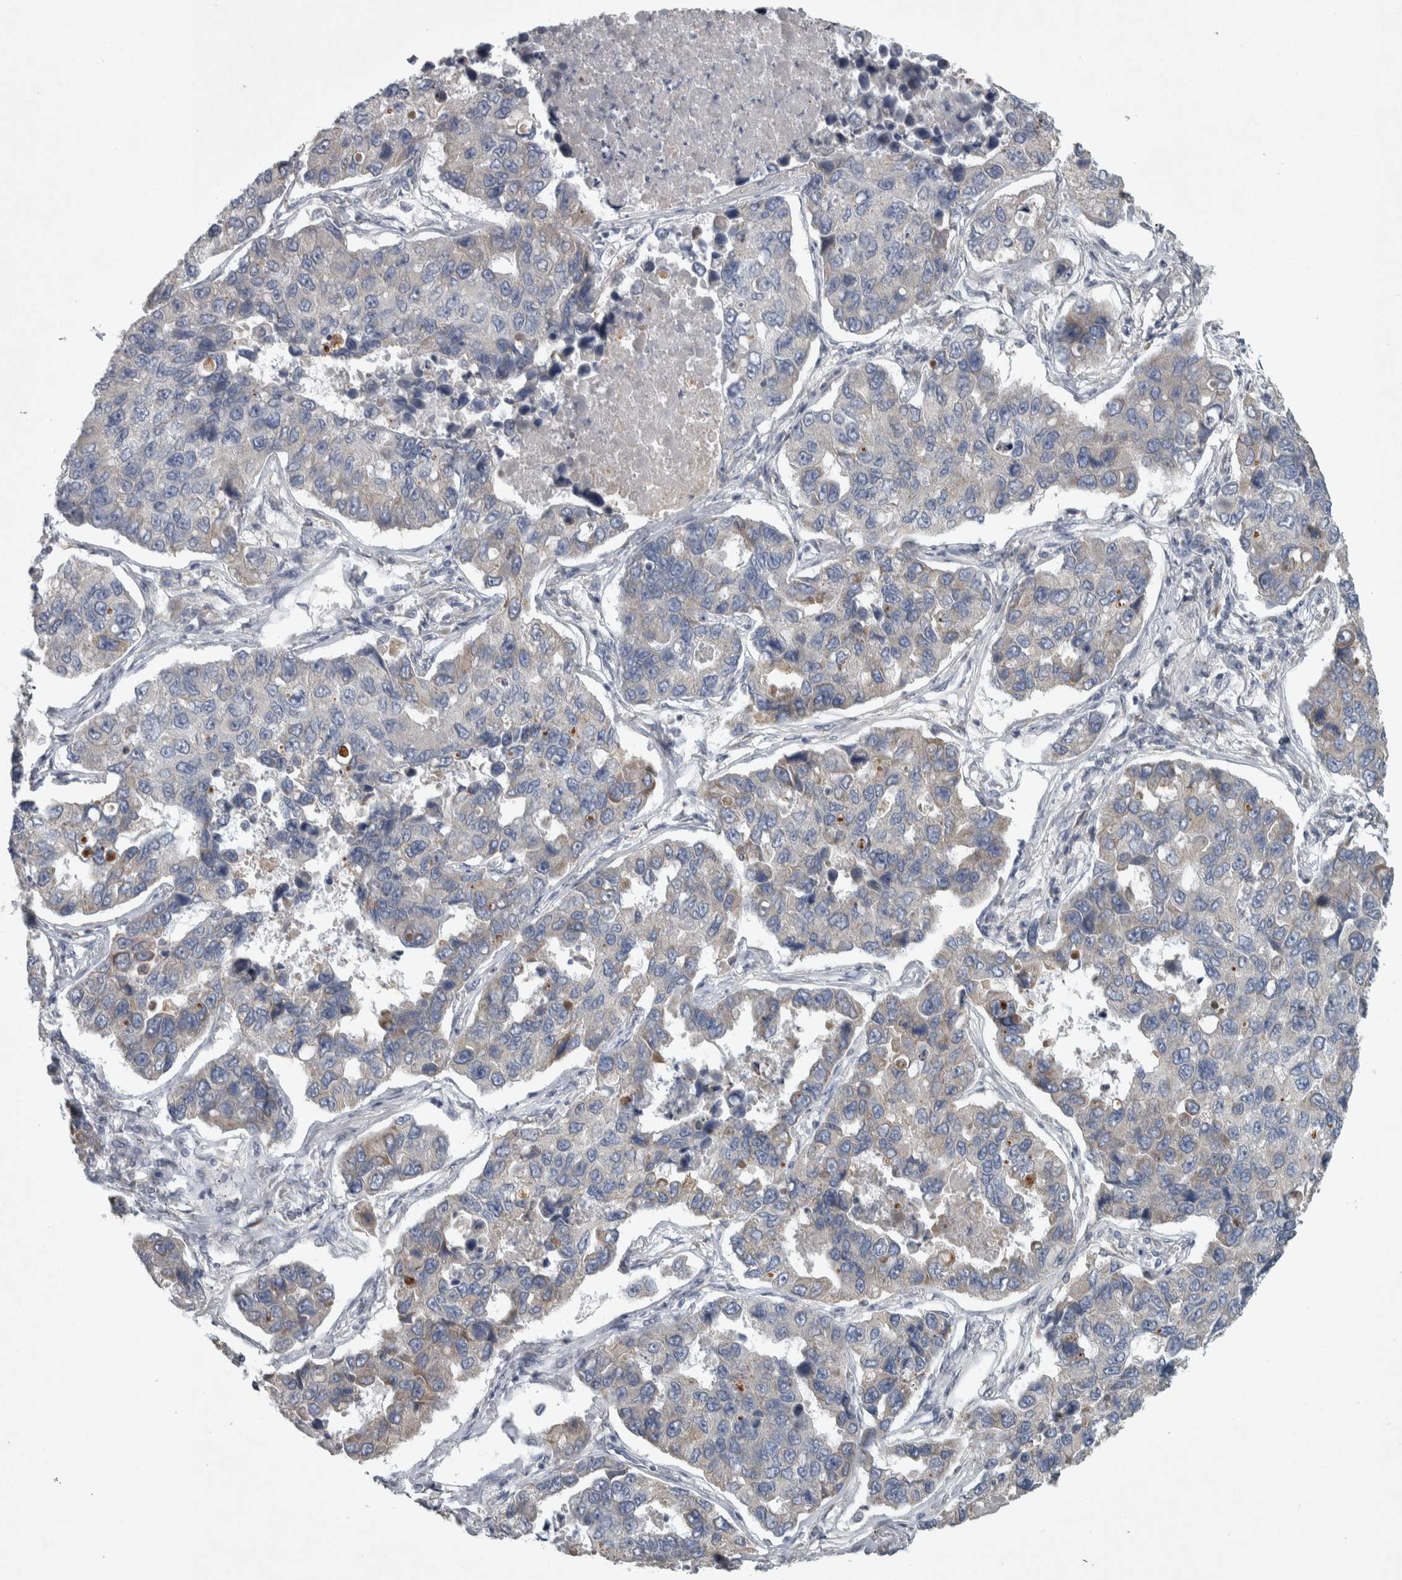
{"staining": {"intensity": "weak", "quantity": "<25%", "location": "cytoplasmic/membranous"}, "tissue": "lung cancer", "cell_type": "Tumor cells", "image_type": "cancer", "snomed": [{"axis": "morphology", "description": "Adenocarcinoma, NOS"}, {"axis": "topography", "description": "Lung"}], "caption": "Image shows no significant protein expression in tumor cells of lung cancer (adenocarcinoma).", "gene": "SIGMAR1", "patient": {"sex": "male", "age": 64}}